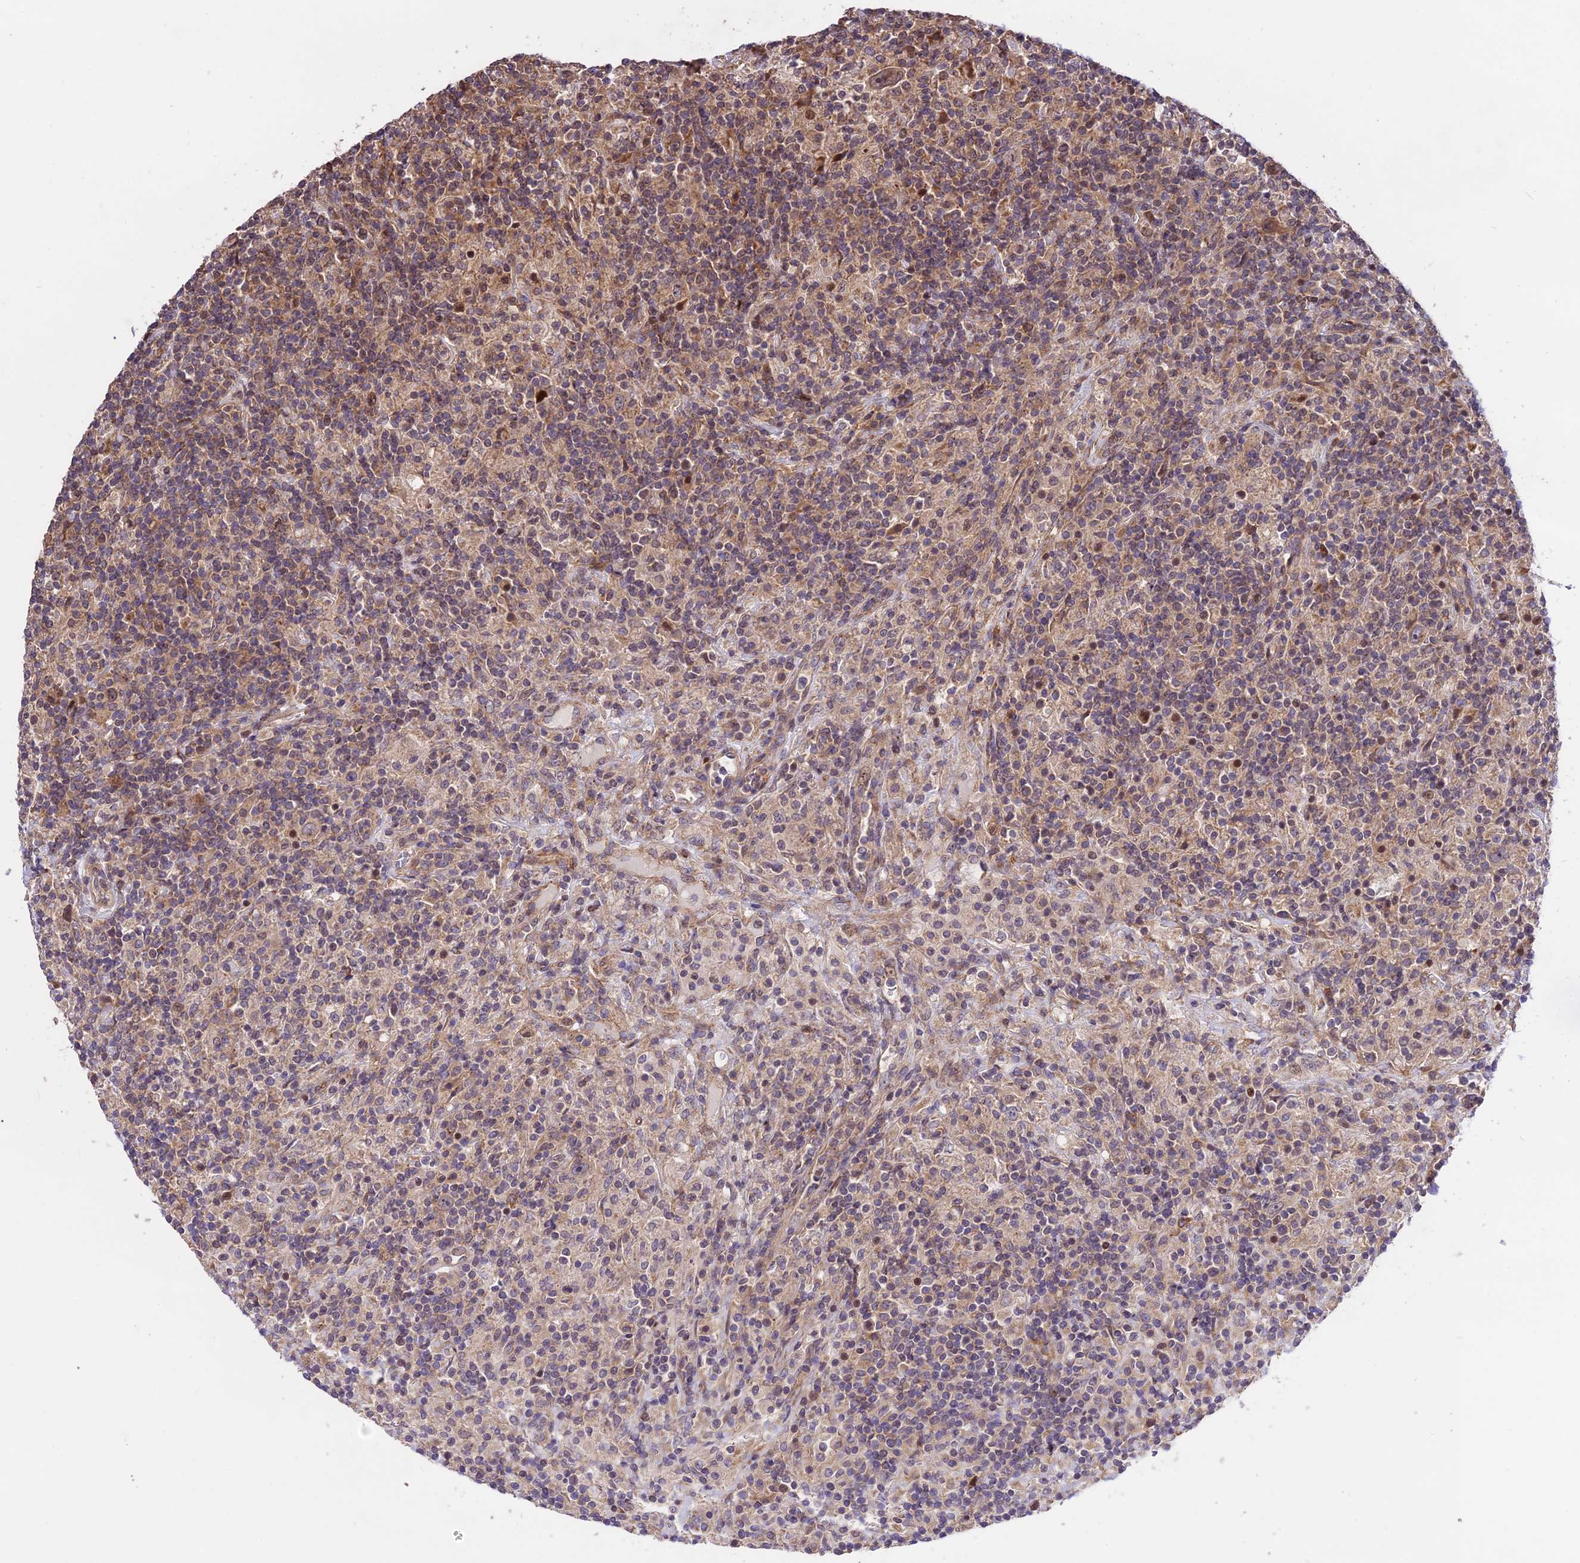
{"staining": {"intensity": "weak", "quantity": "25%-75%", "location": "cytoplasmic/membranous,nuclear"}, "tissue": "lymphoma", "cell_type": "Tumor cells", "image_type": "cancer", "snomed": [{"axis": "morphology", "description": "Hodgkin's disease, NOS"}, {"axis": "topography", "description": "Lymph node"}], "caption": "Immunohistochemistry (IHC) histopathology image of neoplastic tissue: human Hodgkin's disease stained using IHC demonstrates low levels of weak protein expression localized specifically in the cytoplasmic/membranous and nuclear of tumor cells, appearing as a cytoplasmic/membranous and nuclear brown color.", "gene": "SMG6", "patient": {"sex": "male", "age": 70}}